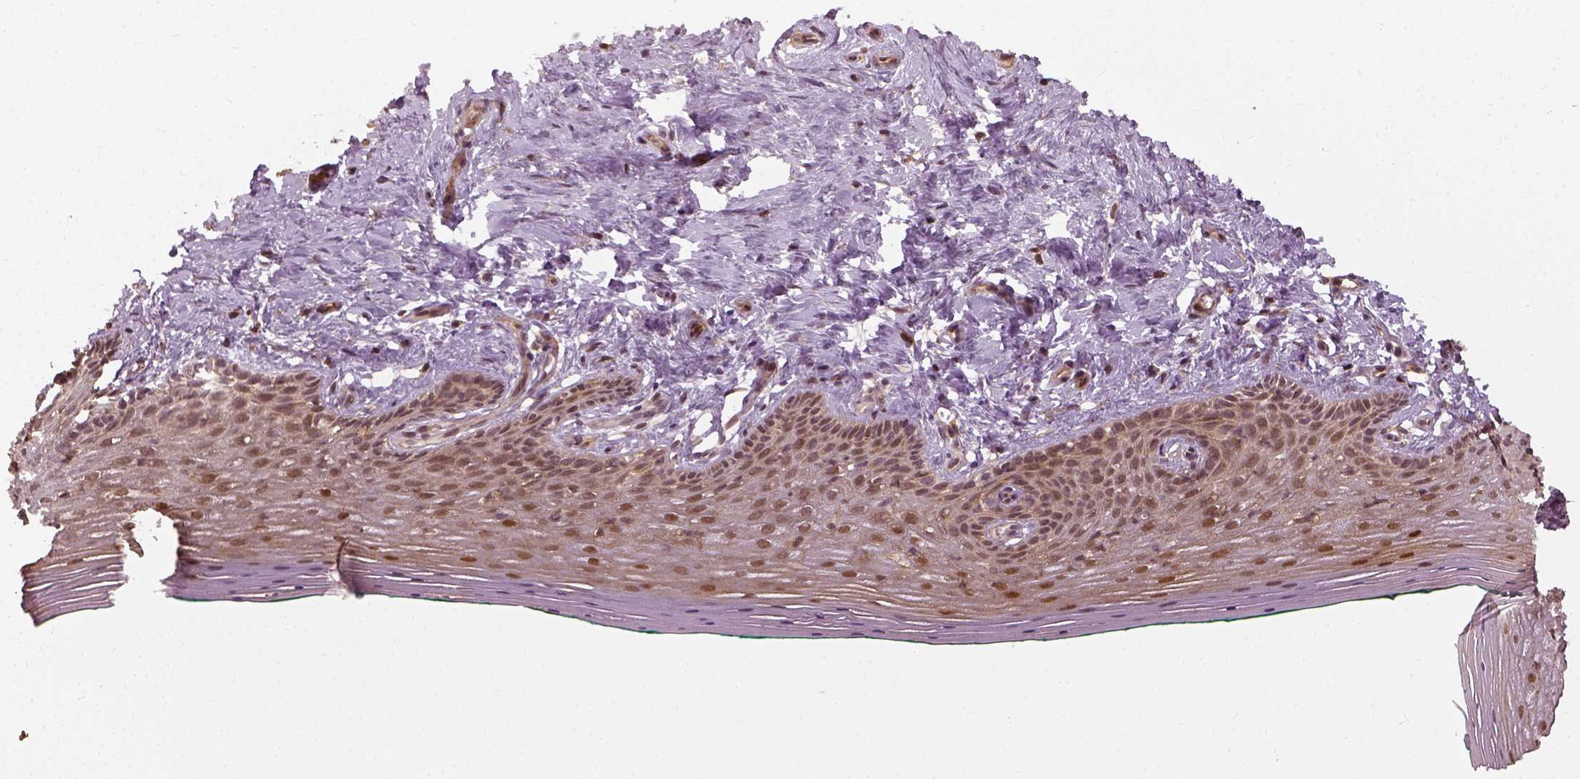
{"staining": {"intensity": "moderate", "quantity": ">75%", "location": "cytoplasmic/membranous,nuclear"}, "tissue": "vagina", "cell_type": "Squamous epithelial cells", "image_type": "normal", "snomed": [{"axis": "morphology", "description": "Normal tissue, NOS"}, {"axis": "topography", "description": "Vagina"}], "caption": "IHC (DAB (3,3'-diaminobenzidine)) staining of benign vagina displays moderate cytoplasmic/membranous,nuclear protein expression in about >75% of squamous epithelial cells. The staining was performed using DAB (3,3'-diaminobenzidine) to visualize the protein expression in brown, while the nuclei were stained in blue with hematoxylin (Magnification: 20x).", "gene": "VEGFA", "patient": {"sex": "female", "age": 45}}